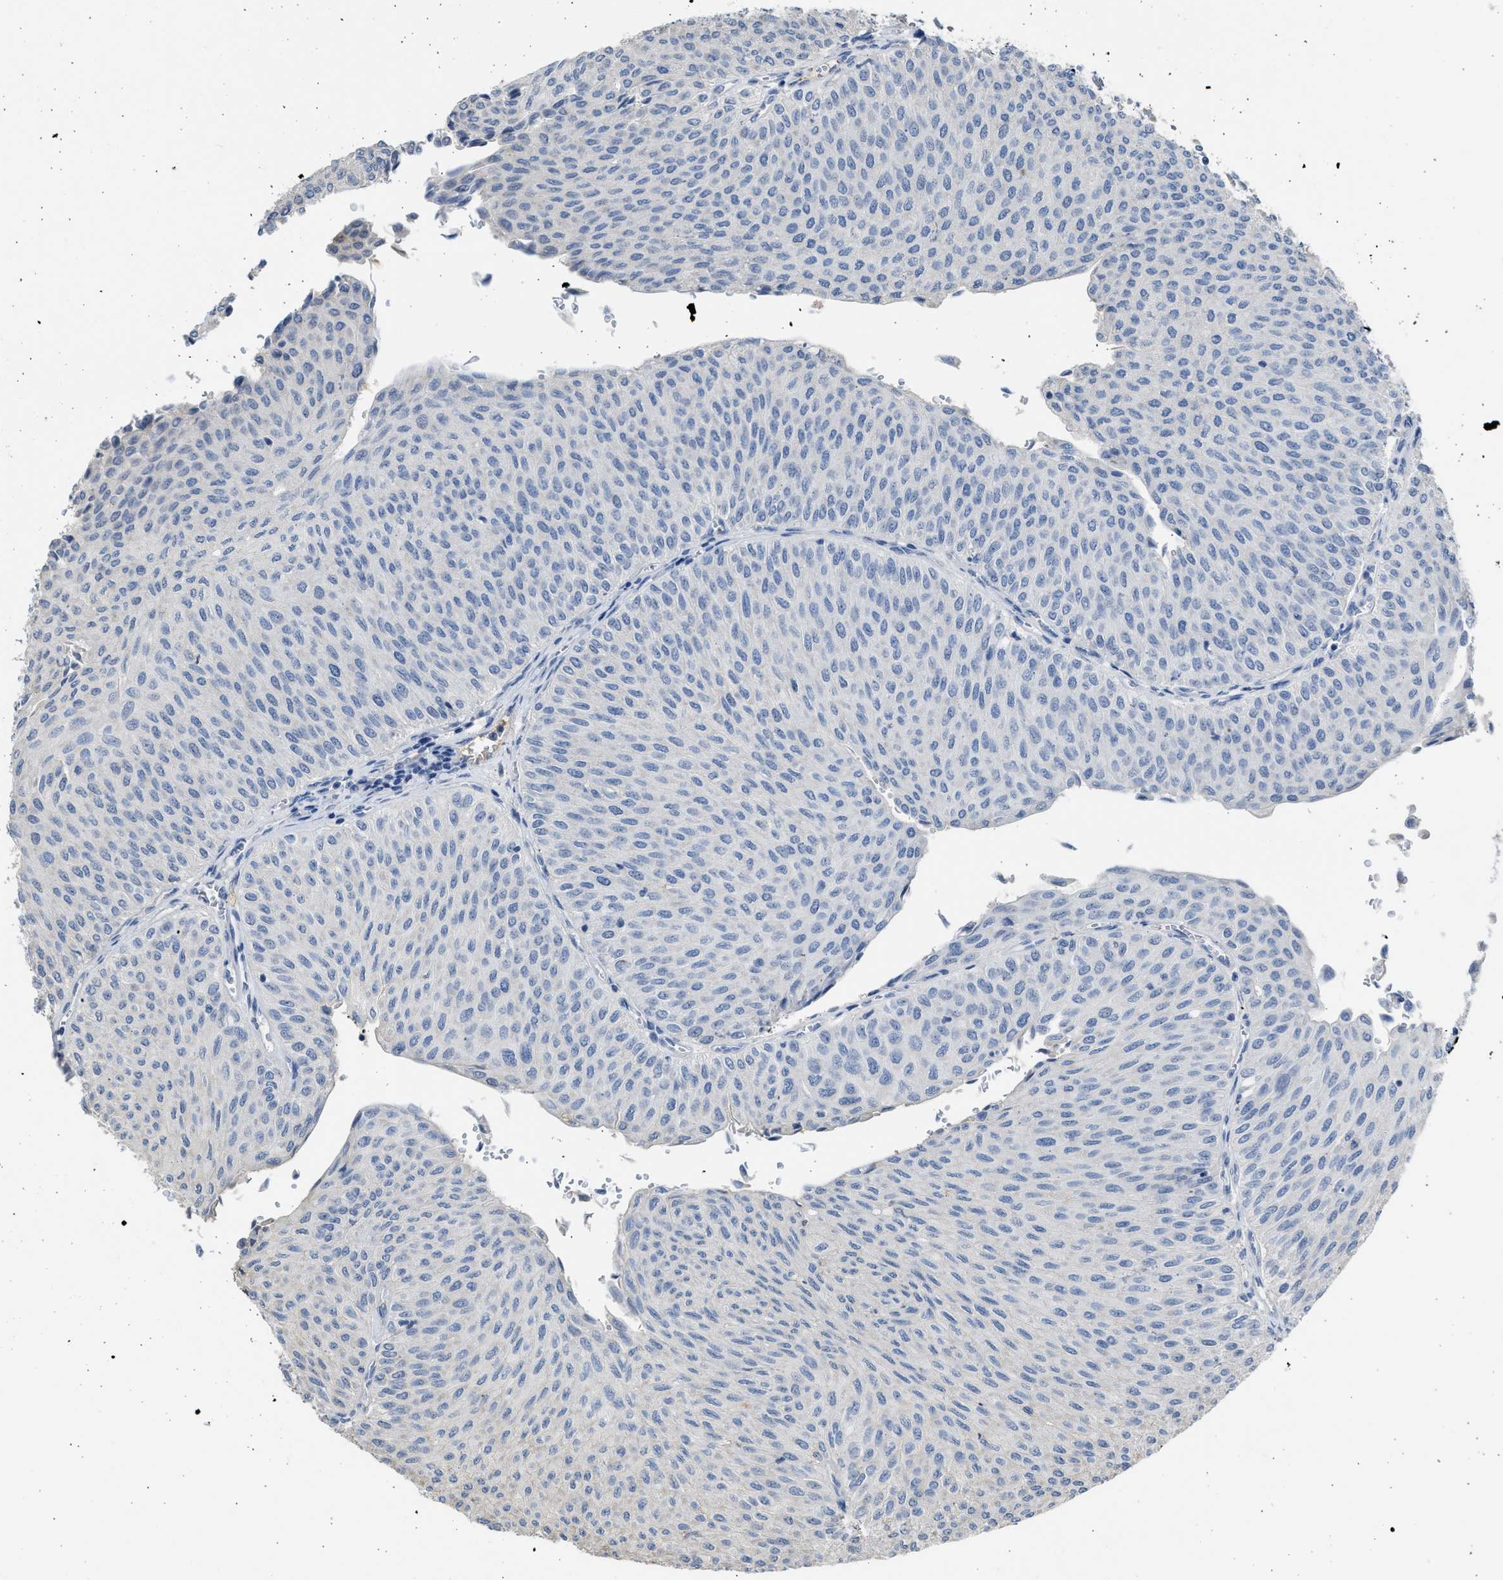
{"staining": {"intensity": "negative", "quantity": "none", "location": "none"}, "tissue": "urothelial cancer", "cell_type": "Tumor cells", "image_type": "cancer", "snomed": [{"axis": "morphology", "description": "Urothelial carcinoma, Low grade"}, {"axis": "topography", "description": "Urinary bladder"}], "caption": "DAB immunohistochemical staining of urothelial cancer exhibits no significant expression in tumor cells. (Immunohistochemistry (ihc), brightfield microscopy, high magnification).", "gene": "SULT2A1", "patient": {"sex": "male", "age": 78}}